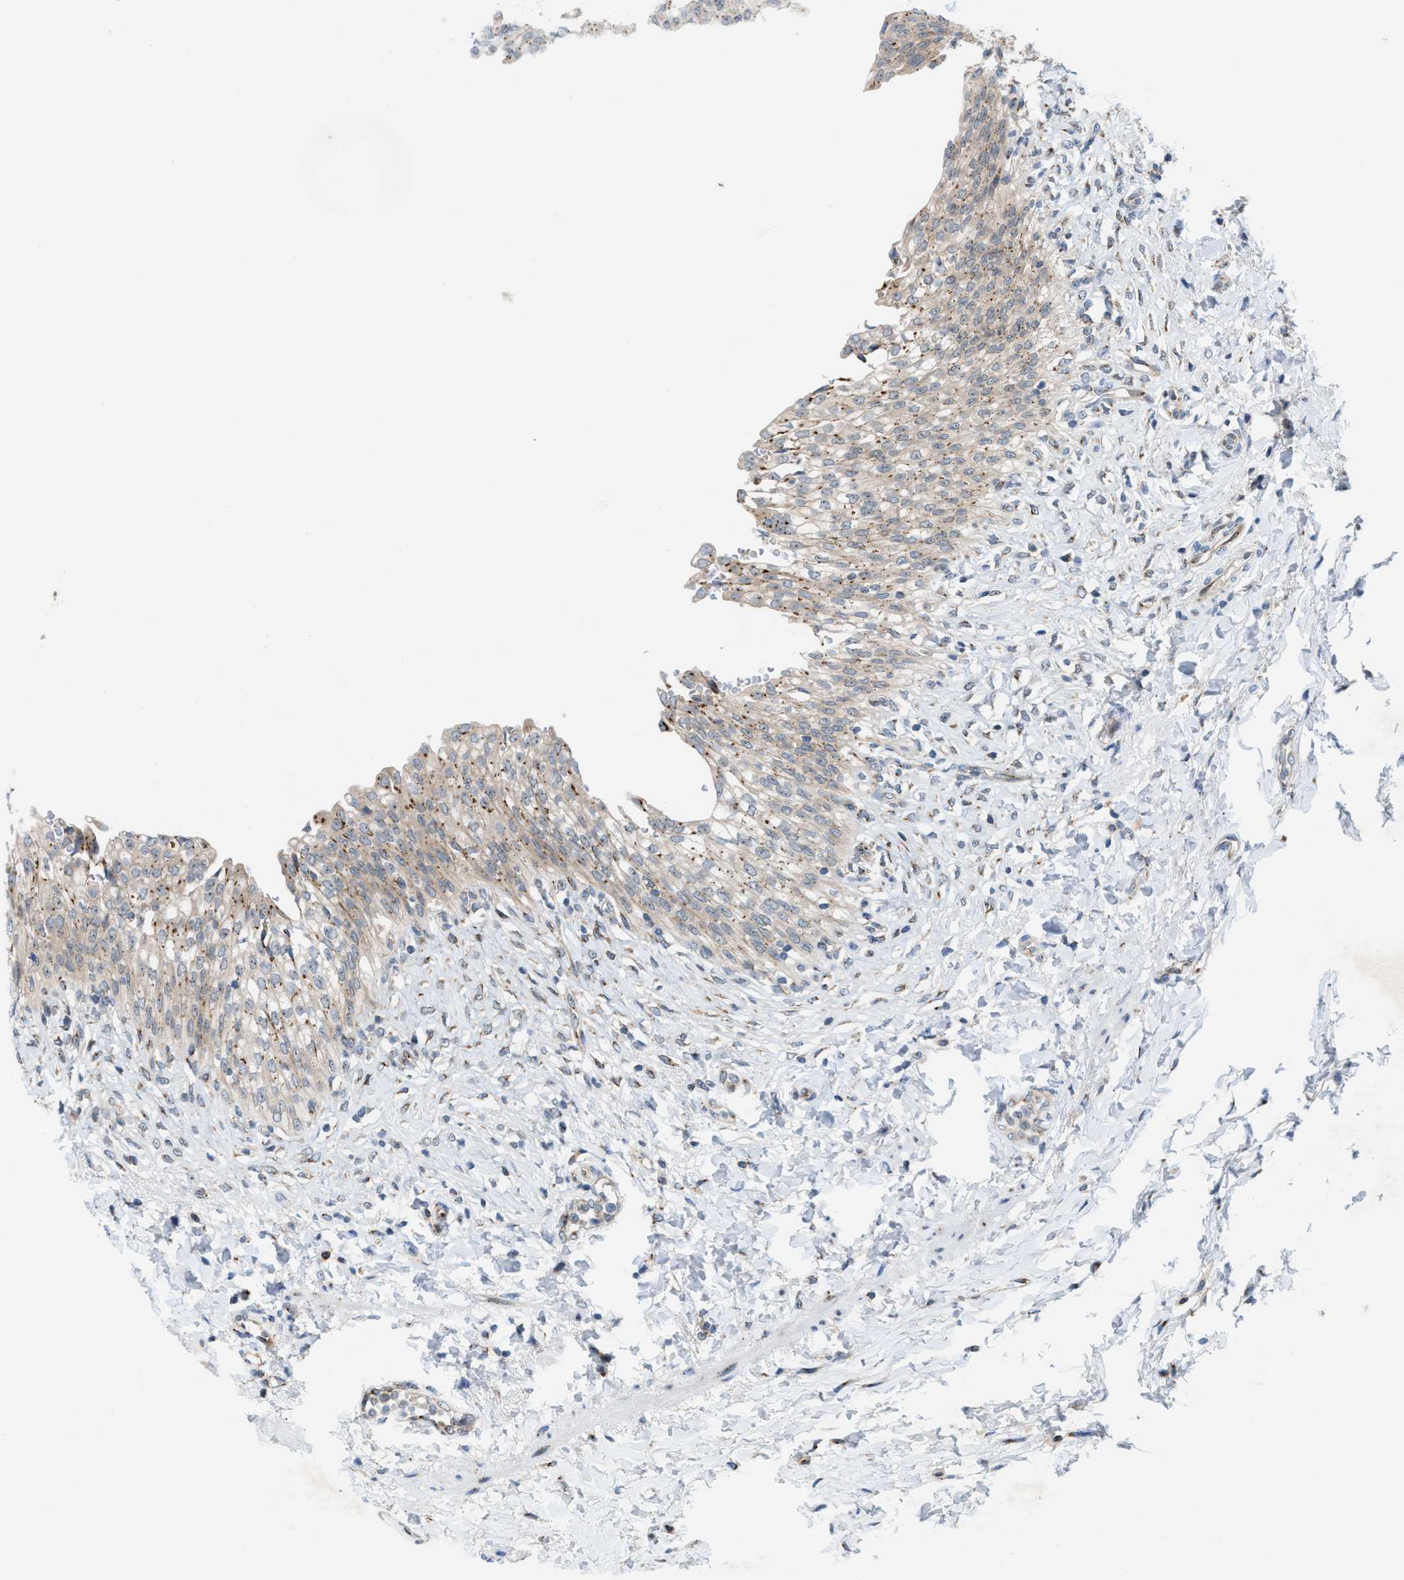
{"staining": {"intensity": "moderate", "quantity": ">75%", "location": "cytoplasmic/membranous"}, "tissue": "urinary bladder", "cell_type": "Urothelial cells", "image_type": "normal", "snomed": [{"axis": "morphology", "description": "Urothelial carcinoma, High grade"}, {"axis": "topography", "description": "Urinary bladder"}], "caption": "Immunohistochemistry (IHC) (DAB) staining of normal urinary bladder demonstrates moderate cytoplasmic/membranous protein positivity in approximately >75% of urothelial cells. (DAB = brown stain, brightfield microscopy at high magnification).", "gene": "SLC38A10", "patient": {"sex": "male", "age": 46}}